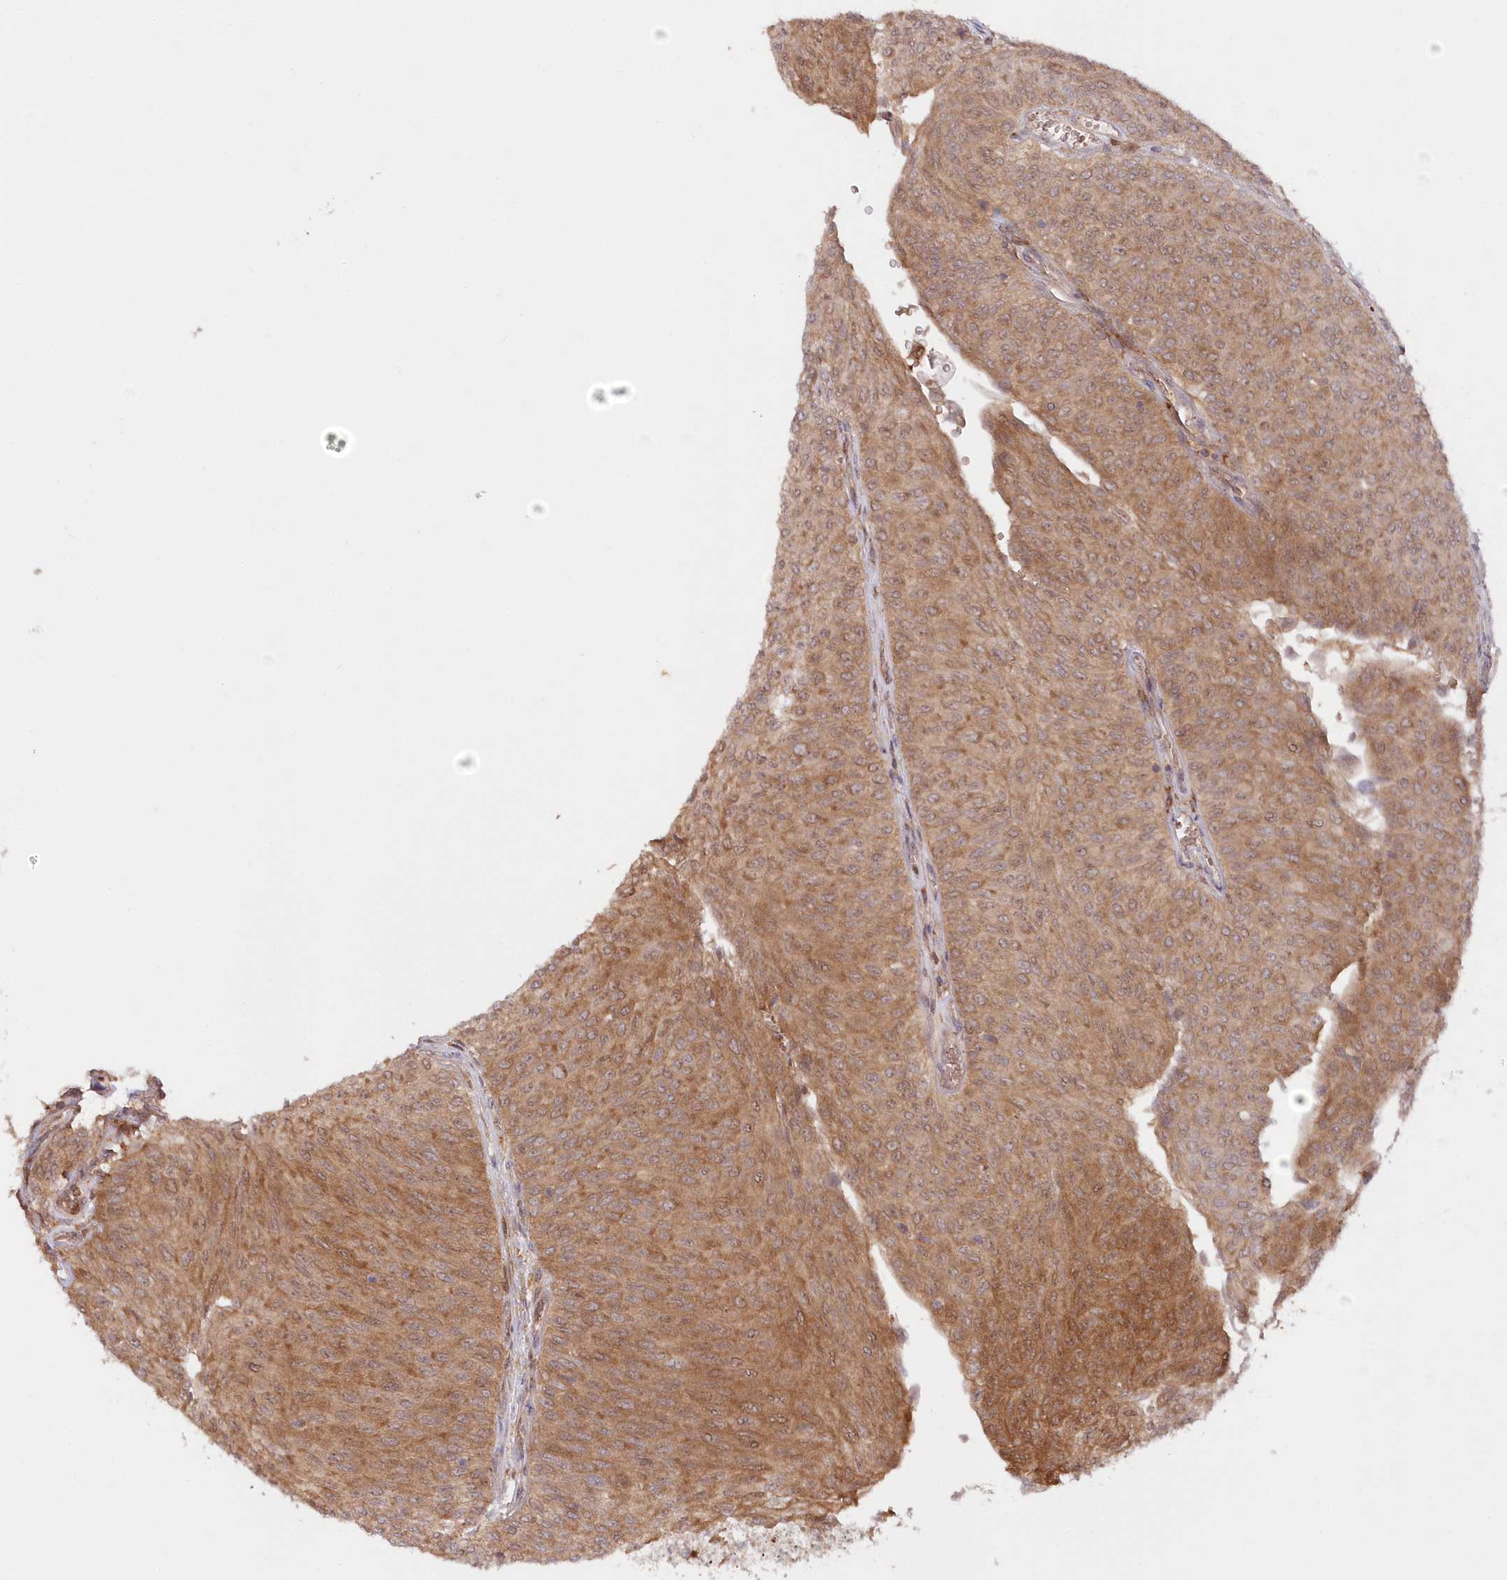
{"staining": {"intensity": "moderate", "quantity": ">75%", "location": "cytoplasmic/membranous"}, "tissue": "urothelial cancer", "cell_type": "Tumor cells", "image_type": "cancer", "snomed": [{"axis": "morphology", "description": "Urothelial carcinoma, Low grade"}, {"axis": "topography", "description": "Urinary bladder"}], "caption": "A high-resolution image shows immunohistochemistry (IHC) staining of urothelial cancer, which demonstrates moderate cytoplasmic/membranous expression in about >75% of tumor cells.", "gene": "GBE1", "patient": {"sex": "male", "age": 78}}